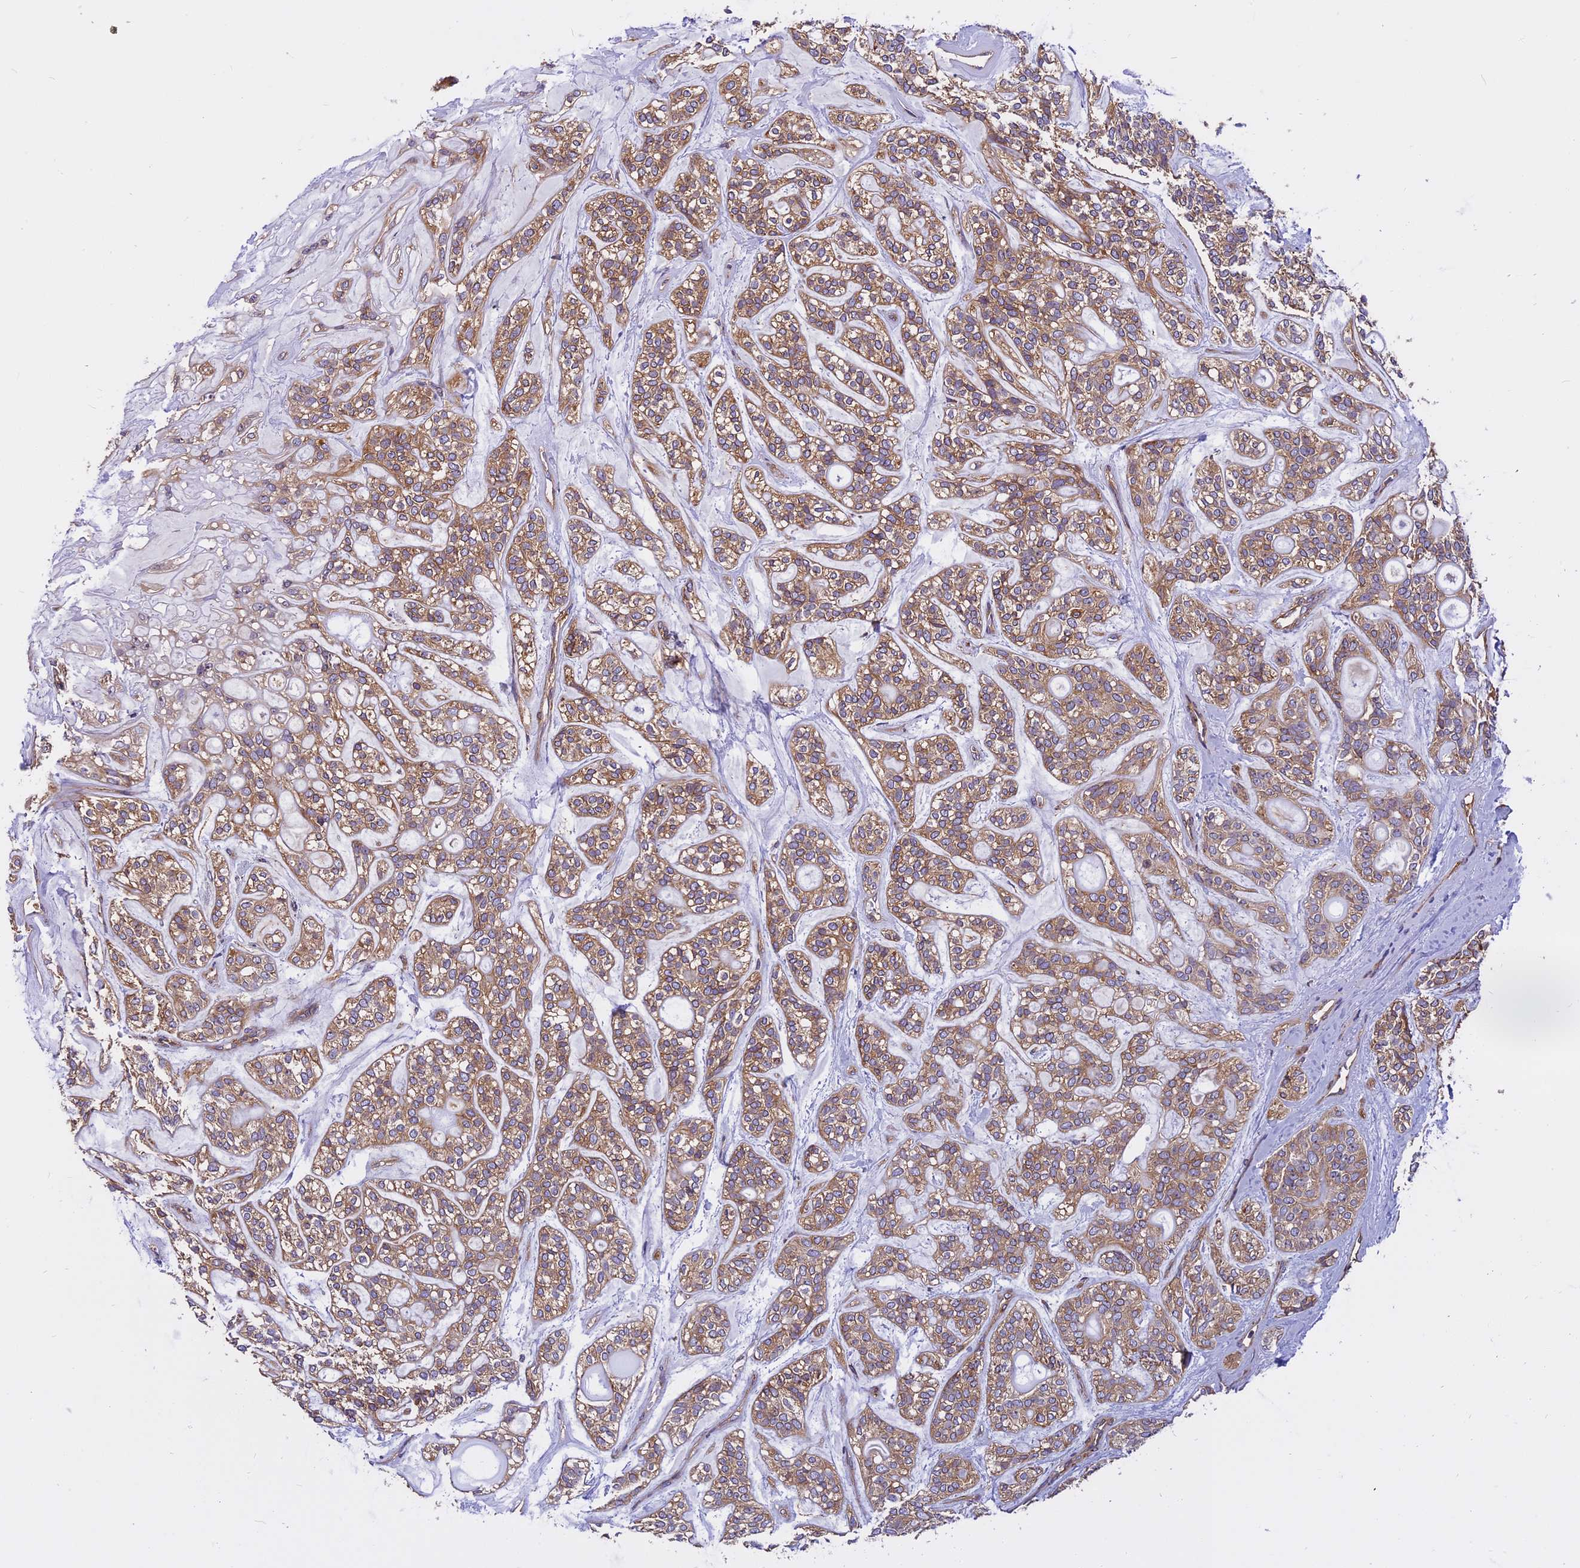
{"staining": {"intensity": "moderate", "quantity": ">75%", "location": "cytoplasmic/membranous"}, "tissue": "head and neck cancer", "cell_type": "Tumor cells", "image_type": "cancer", "snomed": [{"axis": "morphology", "description": "Adenocarcinoma, NOS"}, {"axis": "topography", "description": "Head-Neck"}], "caption": "Moderate cytoplasmic/membranous staining for a protein is identified in about >75% of tumor cells of head and neck cancer using immunohistochemistry.", "gene": "EHBP1L1", "patient": {"sex": "male", "age": 66}}